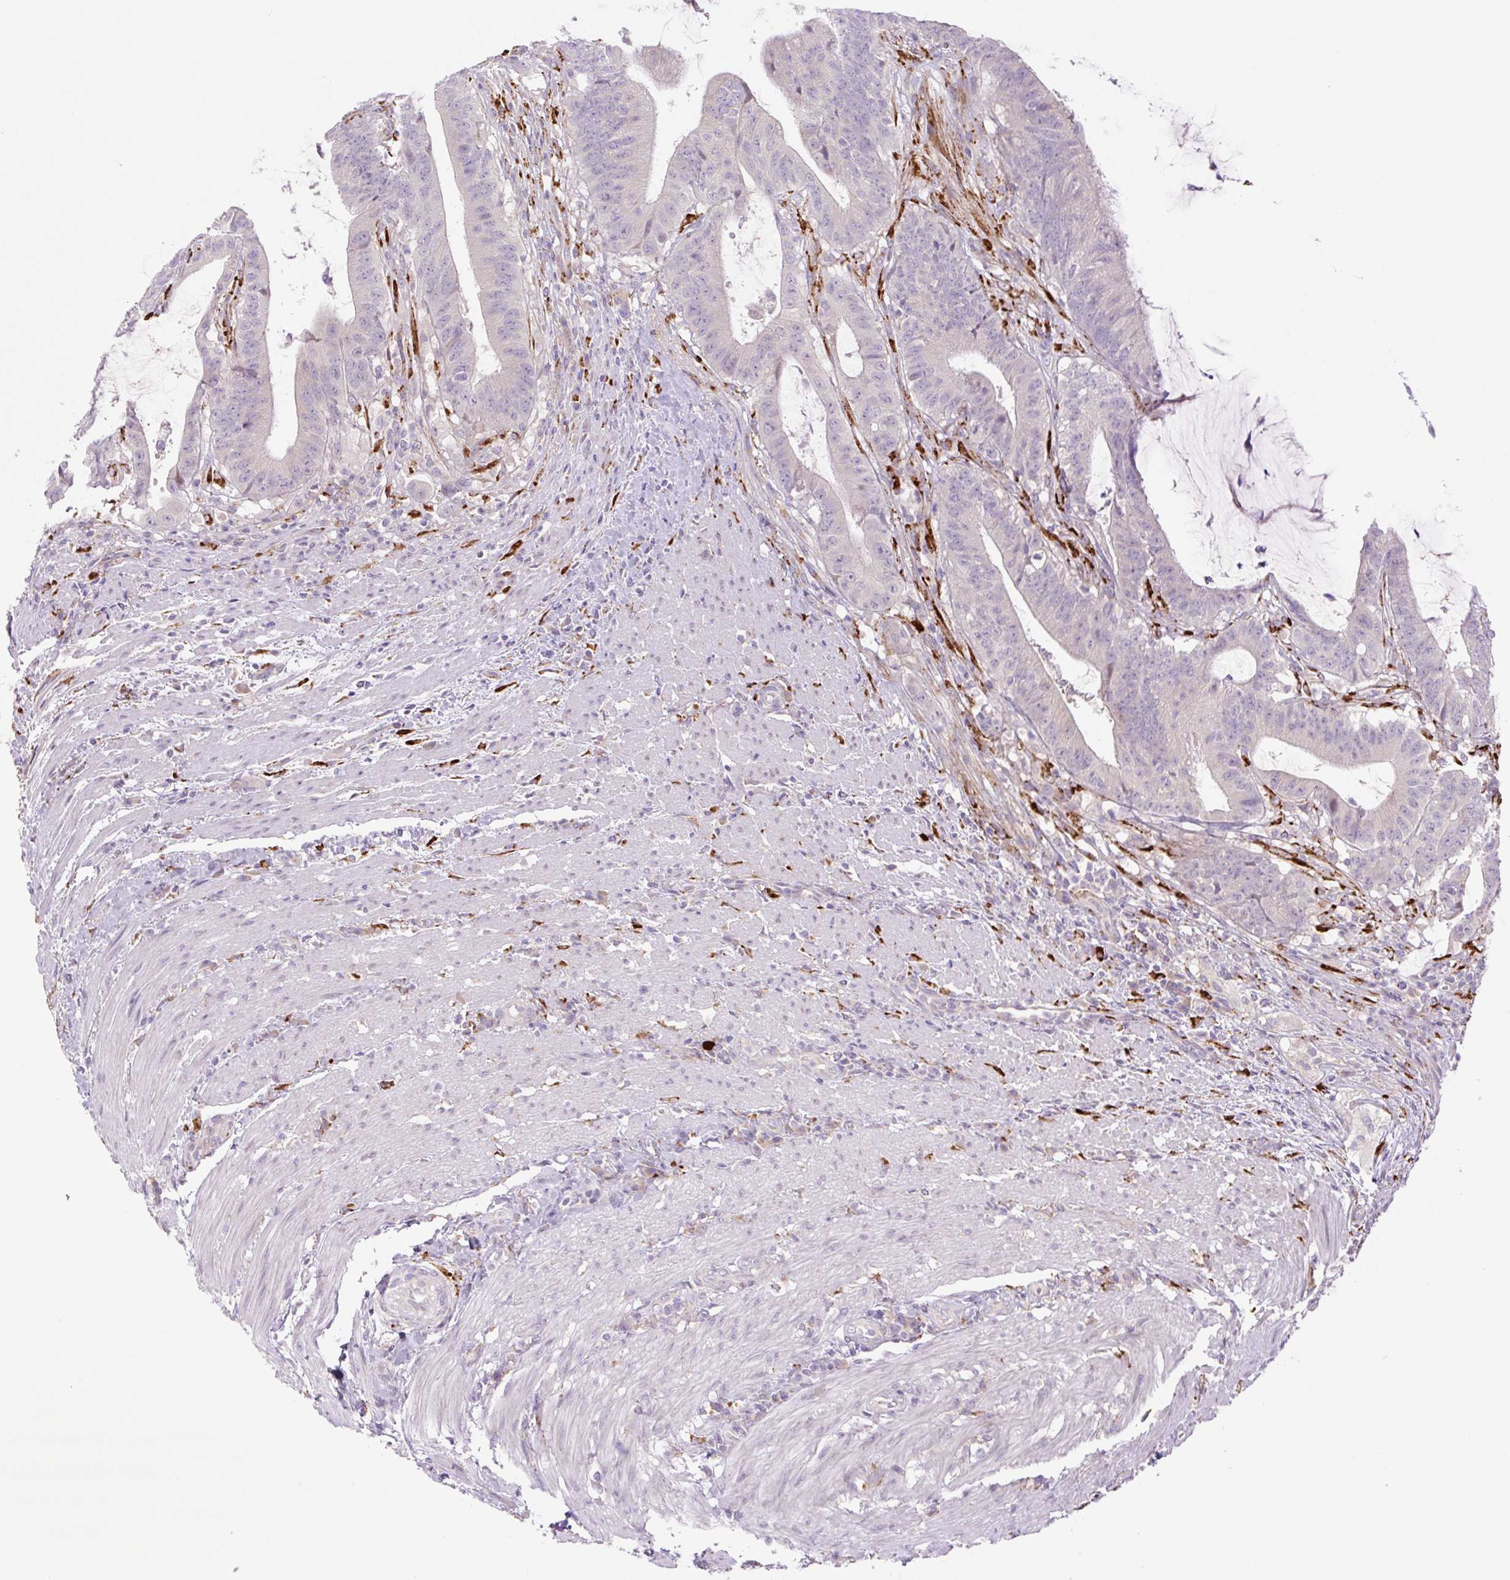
{"staining": {"intensity": "negative", "quantity": "none", "location": "none"}, "tissue": "colorectal cancer", "cell_type": "Tumor cells", "image_type": "cancer", "snomed": [{"axis": "morphology", "description": "Adenocarcinoma, NOS"}, {"axis": "topography", "description": "Colon"}], "caption": "An immunohistochemistry micrograph of colorectal cancer is shown. There is no staining in tumor cells of colorectal cancer. (Brightfield microscopy of DAB IHC at high magnification).", "gene": "COL5A1", "patient": {"sex": "female", "age": 43}}